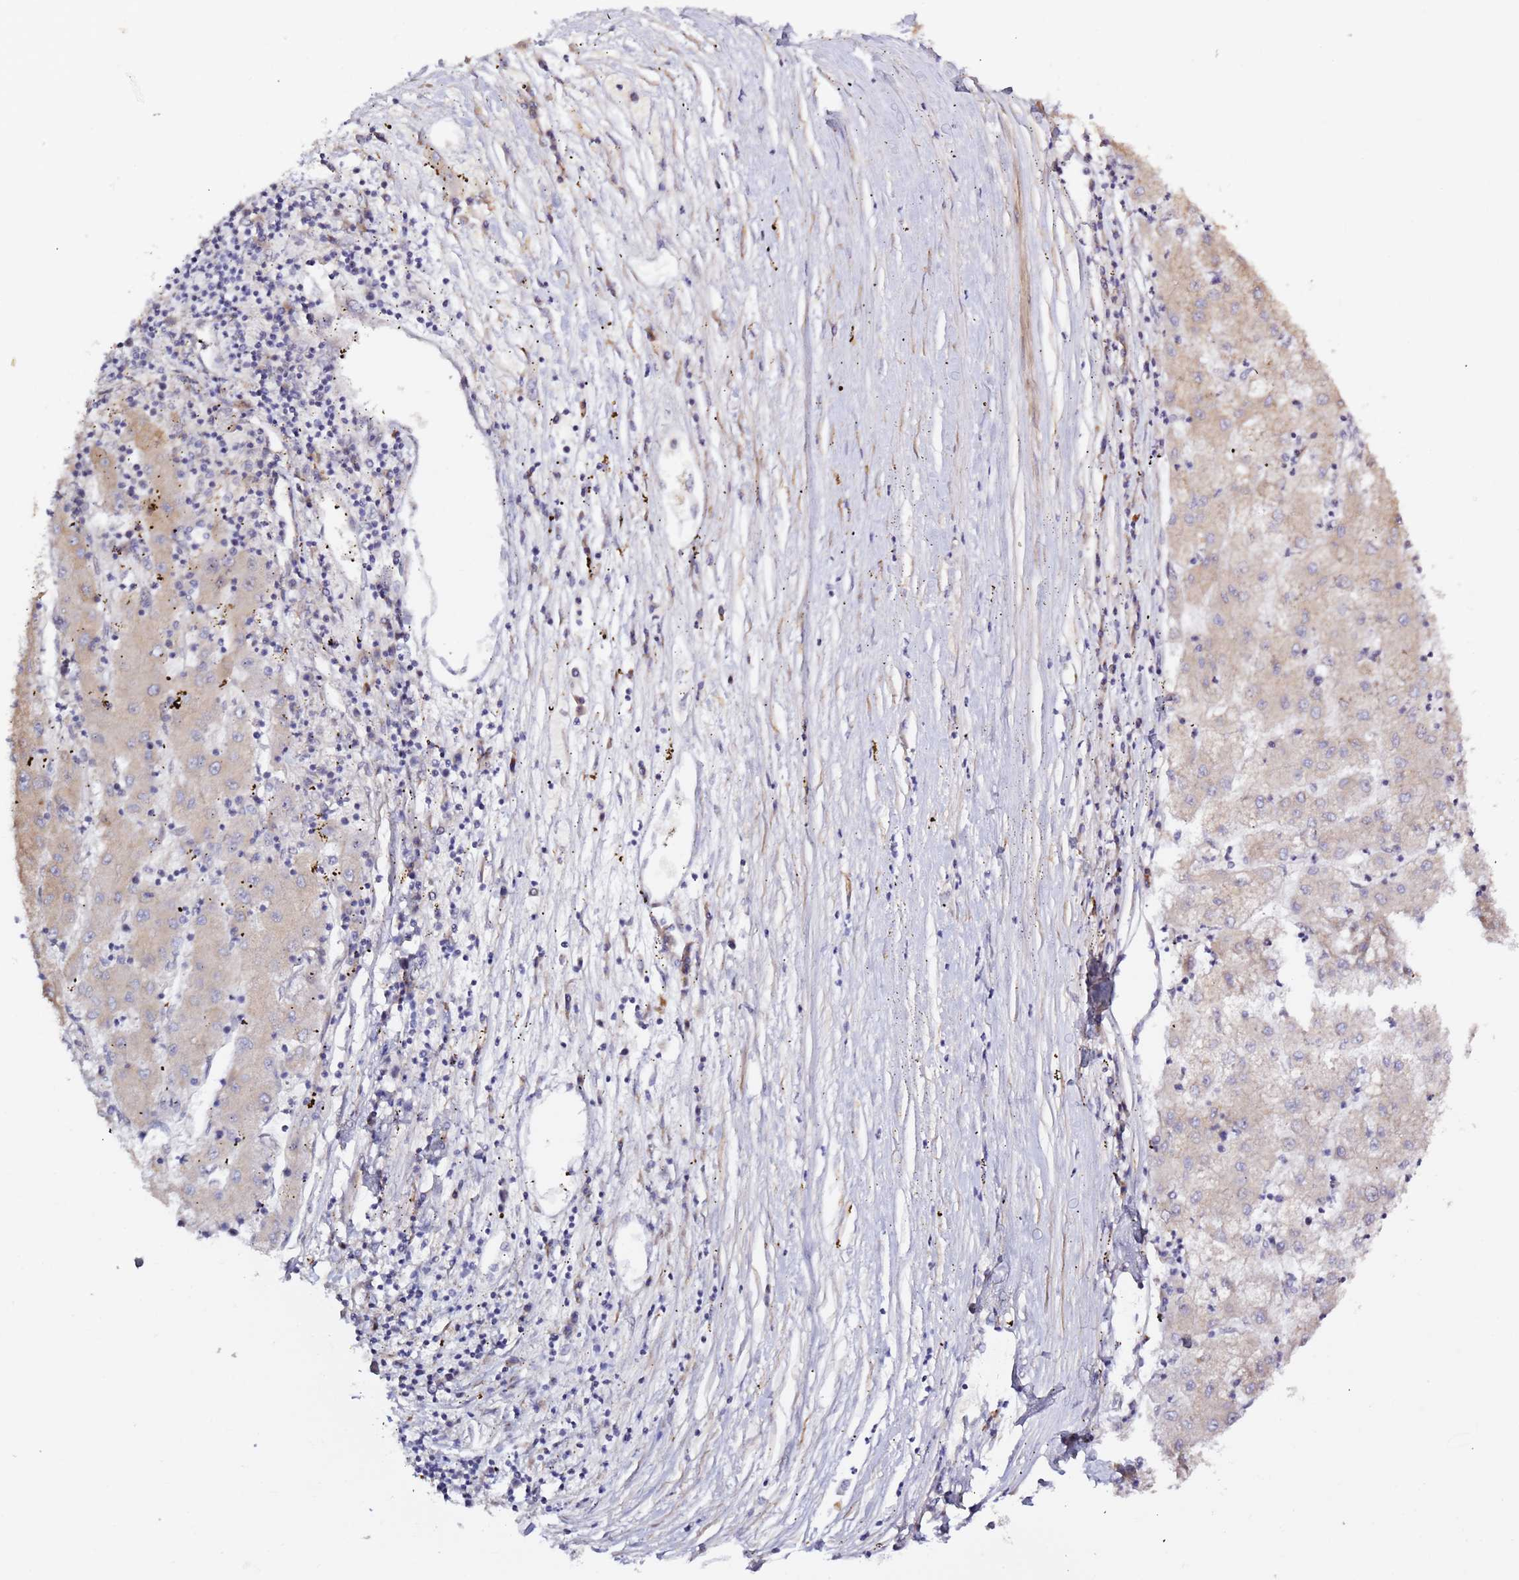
{"staining": {"intensity": "weak", "quantity": "<25%", "location": "cytoplasmic/membranous"}, "tissue": "liver cancer", "cell_type": "Tumor cells", "image_type": "cancer", "snomed": [{"axis": "morphology", "description": "Carcinoma, Hepatocellular, NOS"}, {"axis": "topography", "description": "Liver"}], "caption": "Immunohistochemistry micrograph of liver cancer stained for a protein (brown), which demonstrates no staining in tumor cells.", "gene": "HSD17B7", "patient": {"sex": "male", "age": 72}}